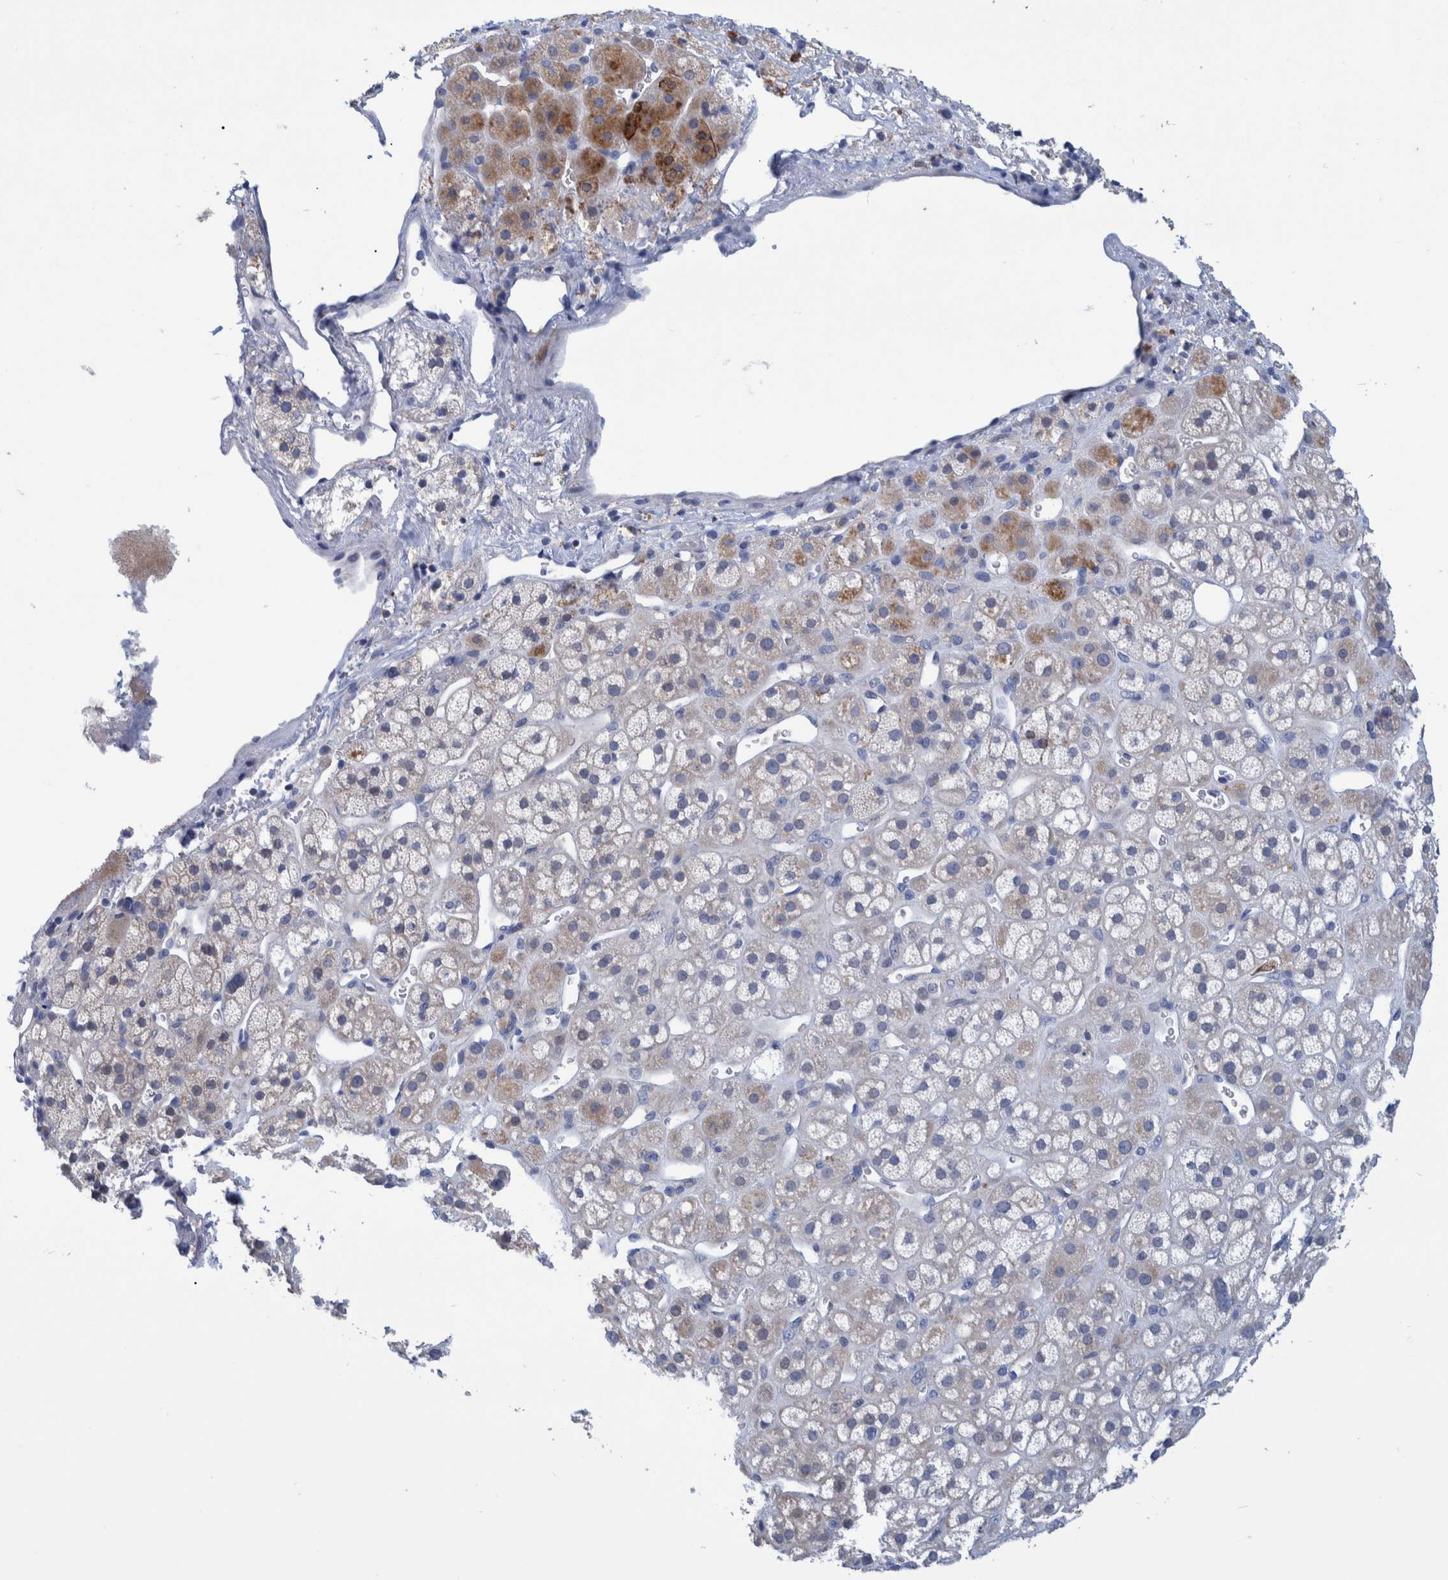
{"staining": {"intensity": "moderate", "quantity": "<25%", "location": "cytoplasmic/membranous"}, "tissue": "adrenal gland", "cell_type": "Glandular cells", "image_type": "normal", "snomed": [{"axis": "morphology", "description": "Normal tissue, NOS"}, {"axis": "topography", "description": "Adrenal gland"}], "caption": "IHC micrograph of normal adrenal gland: adrenal gland stained using immunohistochemistry shows low levels of moderate protein expression localized specifically in the cytoplasmic/membranous of glandular cells, appearing as a cytoplasmic/membranous brown color.", "gene": "MKS1", "patient": {"sex": "male", "age": 56}}